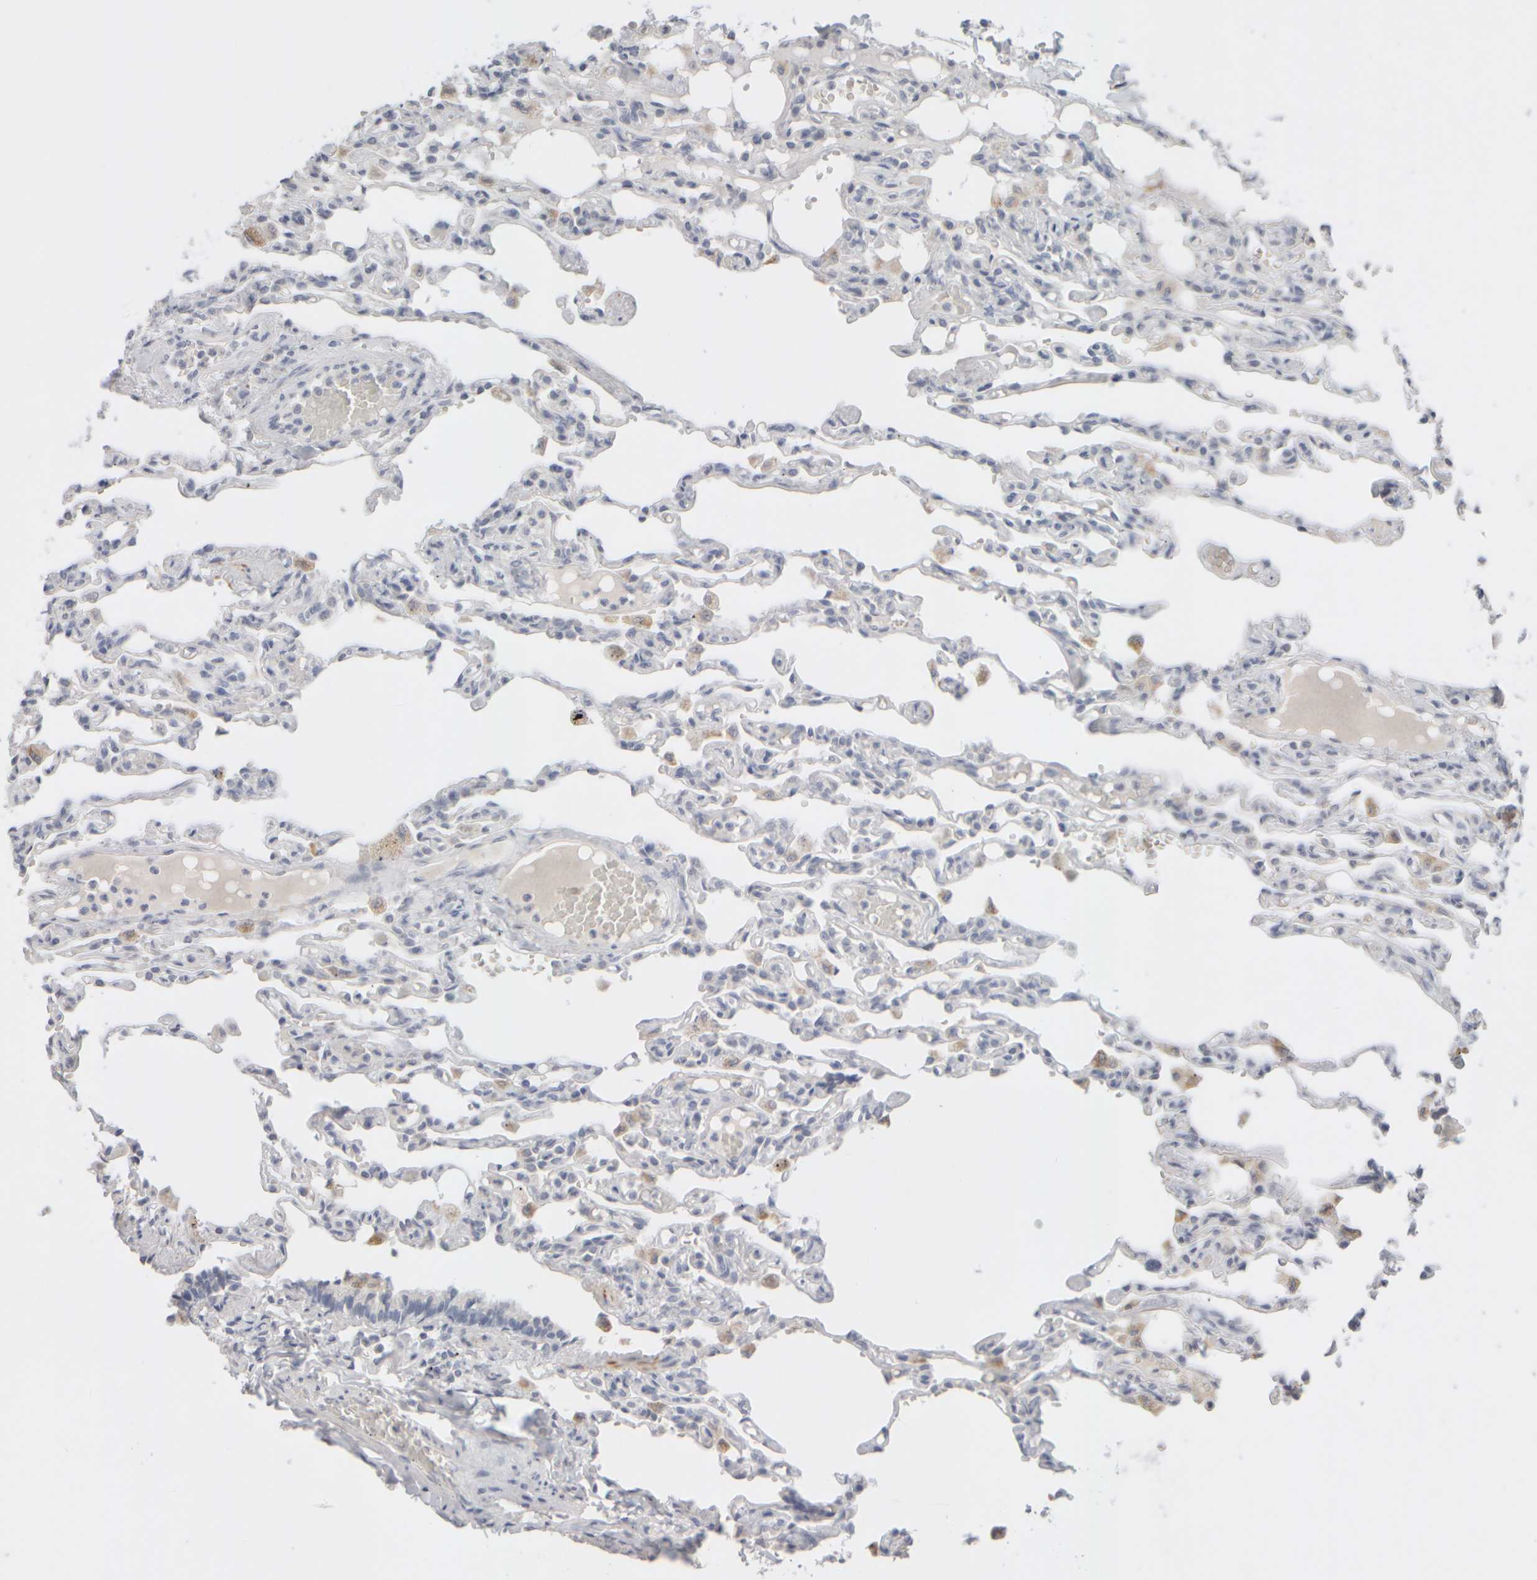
{"staining": {"intensity": "negative", "quantity": "none", "location": "none"}, "tissue": "lung", "cell_type": "Alveolar cells", "image_type": "normal", "snomed": [{"axis": "morphology", "description": "Normal tissue, NOS"}, {"axis": "topography", "description": "Lung"}], "caption": "Protein analysis of normal lung shows no significant positivity in alveolar cells. (Immunohistochemistry, brightfield microscopy, high magnification).", "gene": "ZNF112", "patient": {"sex": "male", "age": 21}}